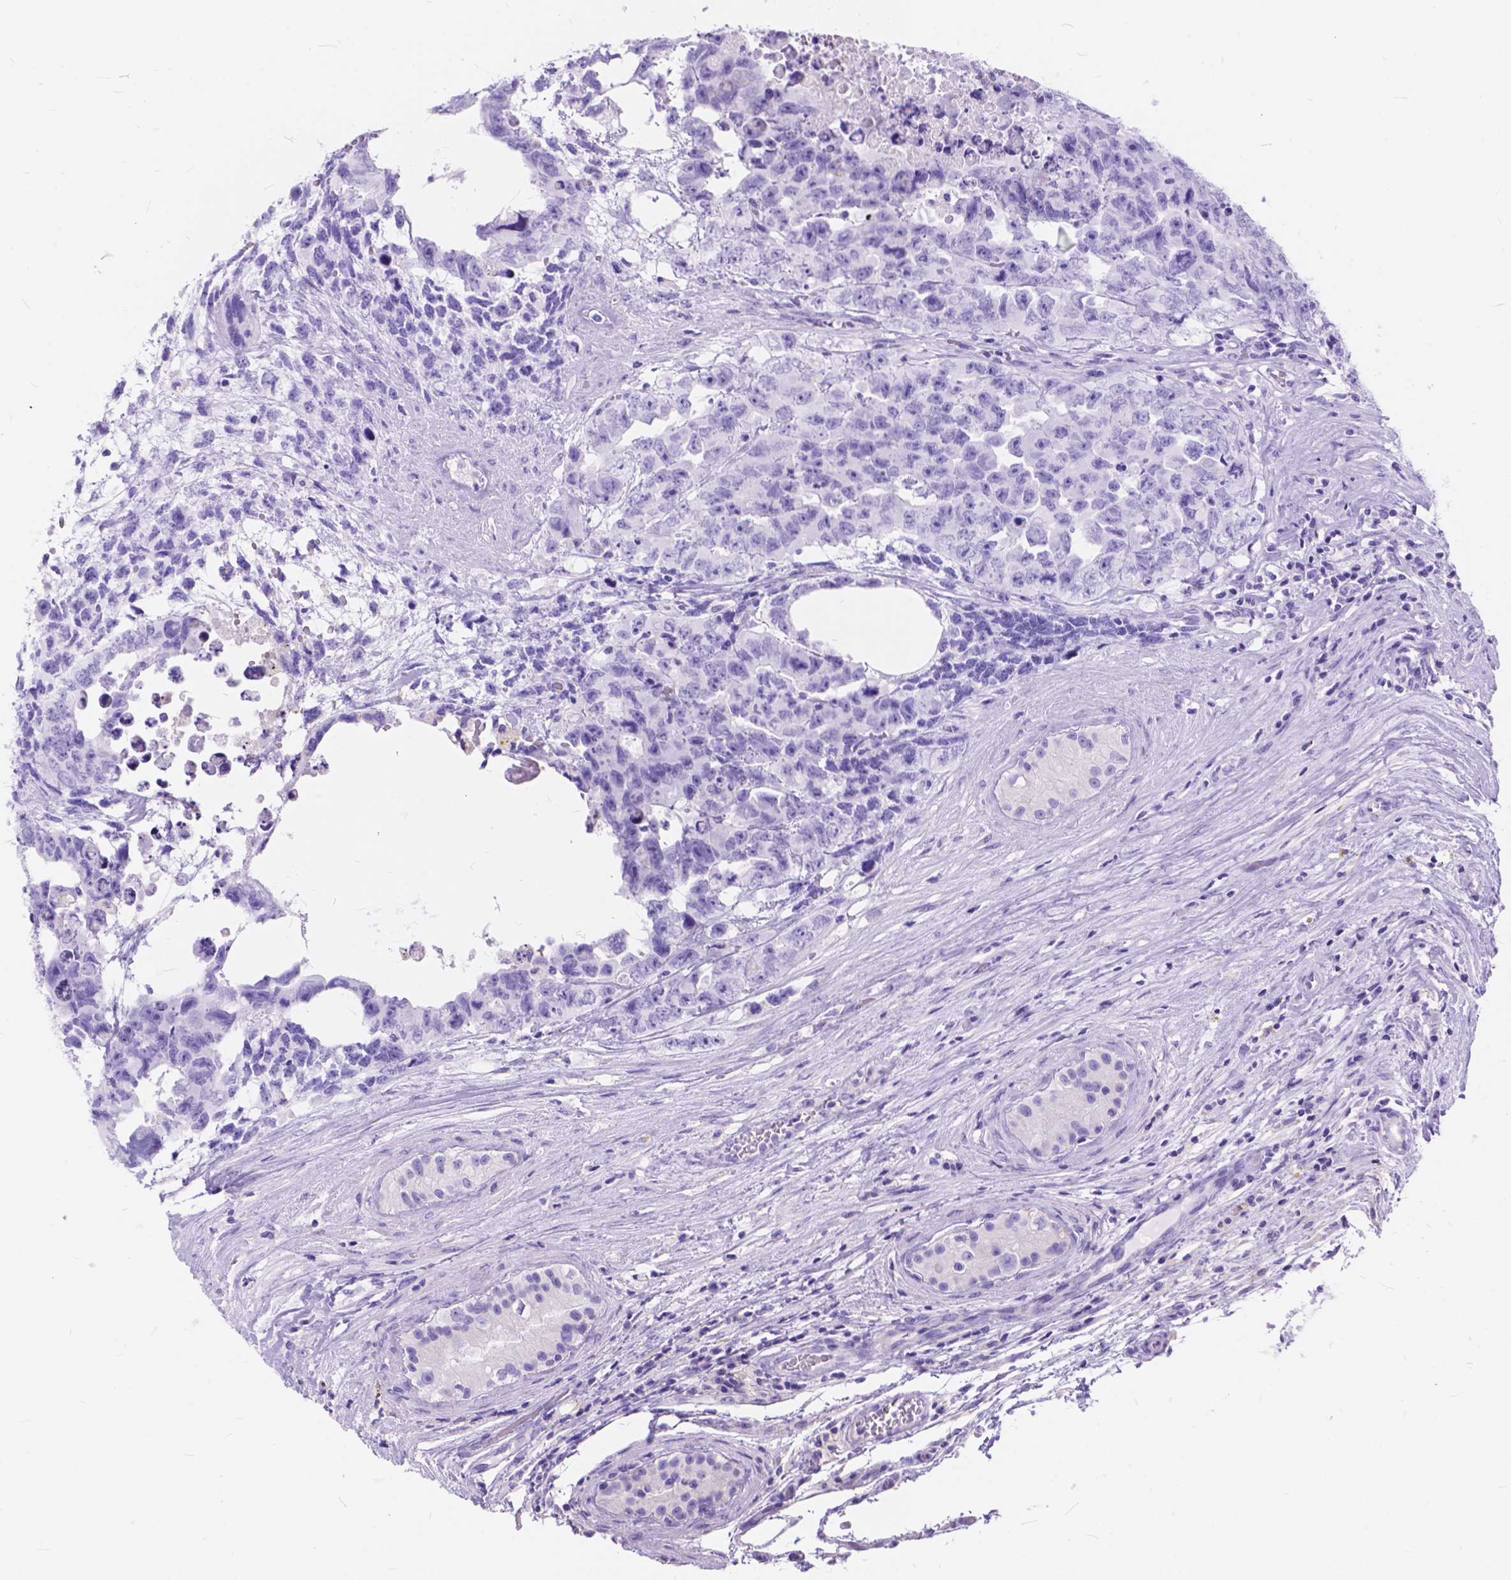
{"staining": {"intensity": "negative", "quantity": "none", "location": "none"}, "tissue": "testis cancer", "cell_type": "Tumor cells", "image_type": "cancer", "snomed": [{"axis": "morphology", "description": "Carcinoma, Embryonal, NOS"}, {"axis": "topography", "description": "Testis"}], "caption": "DAB (3,3'-diaminobenzidine) immunohistochemical staining of testis cancer (embryonal carcinoma) exhibits no significant positivity in tumor cells.", "gene": "FOXL2", "patient": {"sex": "male", "age": 24}}